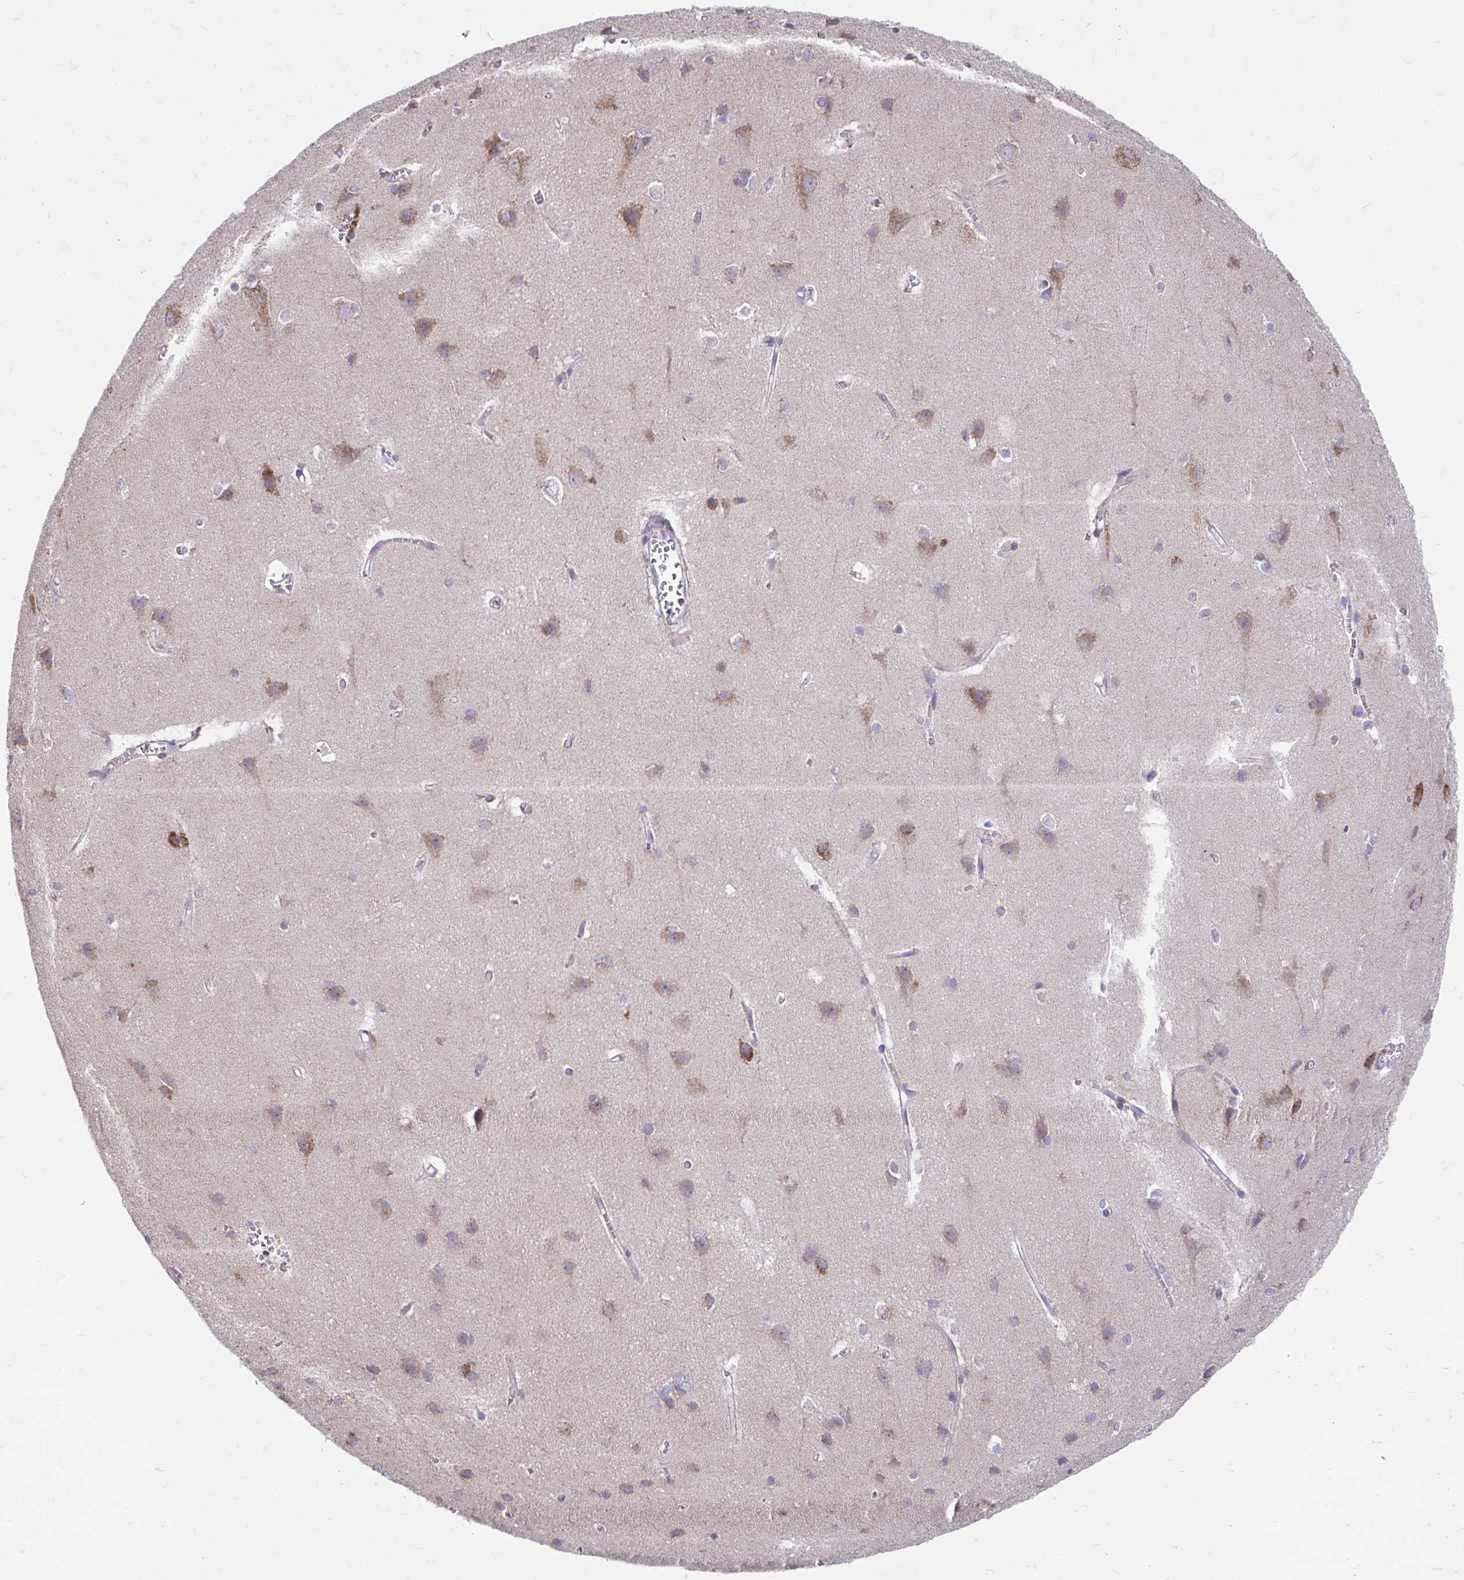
{"staining": {"intensity": "moderate", "quantity": "<25%", "location": "cytoplasmic/membranous"}, "tissue": "cerebral cortex", "cell_type": "Endothelial cells", "image_type": "normal", "snomed": [{"axis": "morphology", "description": "Normal tissue, NOS"}, {"axis": "topography", "description": "Cerebral cortex"}], "caption": "Immunohistochemistry (IHC) (DAB) staining of normal cerebral cortex displays moderate cytoplasmic/membranous protein positivity in about <25% of endothelial cells.", "gene": "LINGO4", "patient": {"sex": "male", "age": 37}}